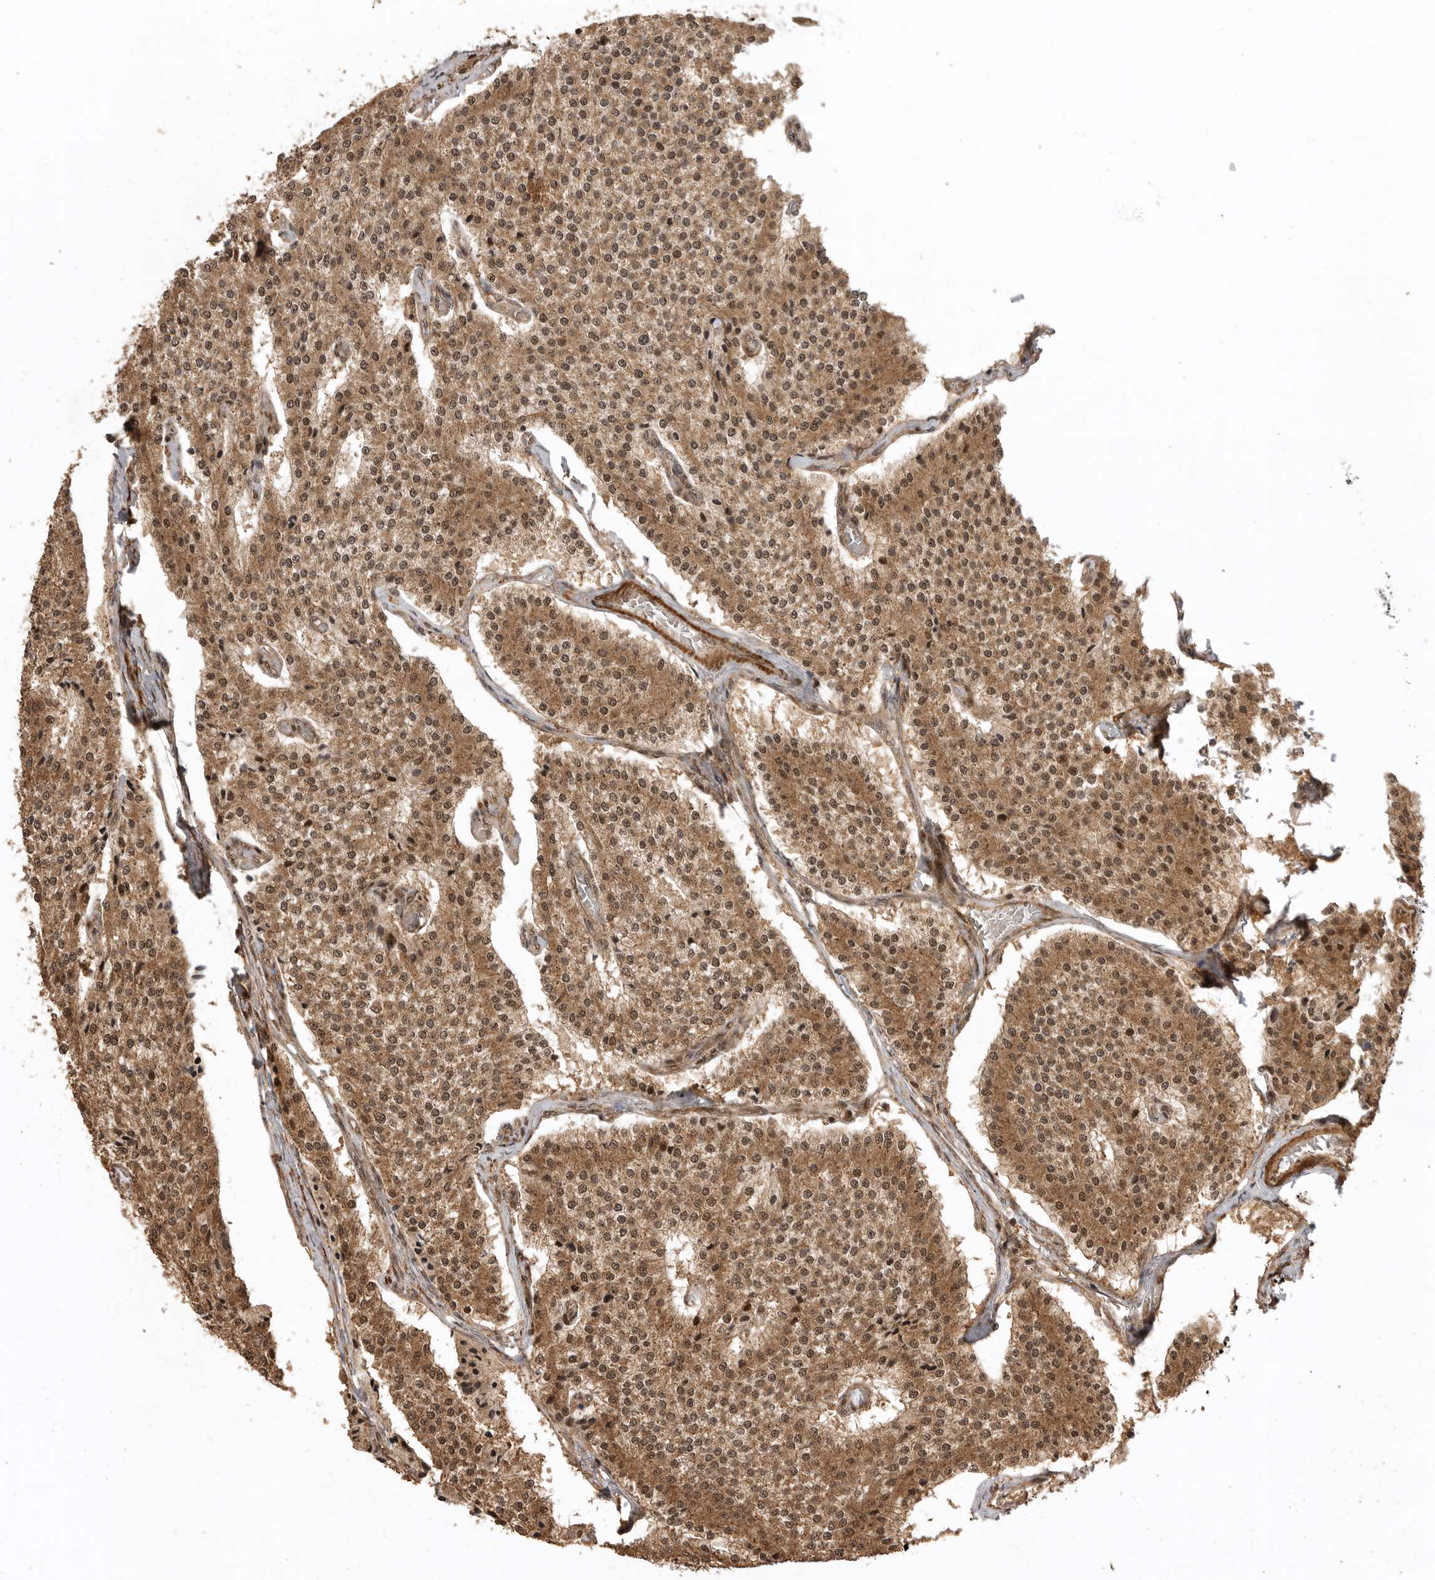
{"staining": {"intensity": "moderate", "quantity": ">75%", "location": "cytoplasmic/membranous,nuclear"}, "tissue": "carcinoid", "cell_type": "Tumor cells", "image_type": "cancer", "snomed": [{"axis": "morphology", "description": "Carcinoid, malignant, NOS"}, {"axis": "topography", "description": "Colon"}], "caption": "This image displays carcinoid stained with immunohistochemistry to label a protein in brown. The cytoplasmic/membranous and nuclear of tumor cells show moderate positivity for the protein. Nuclei are counter-stained blue.", "gene": "BOC", "patient": {"sex": "female", "age": 52}}